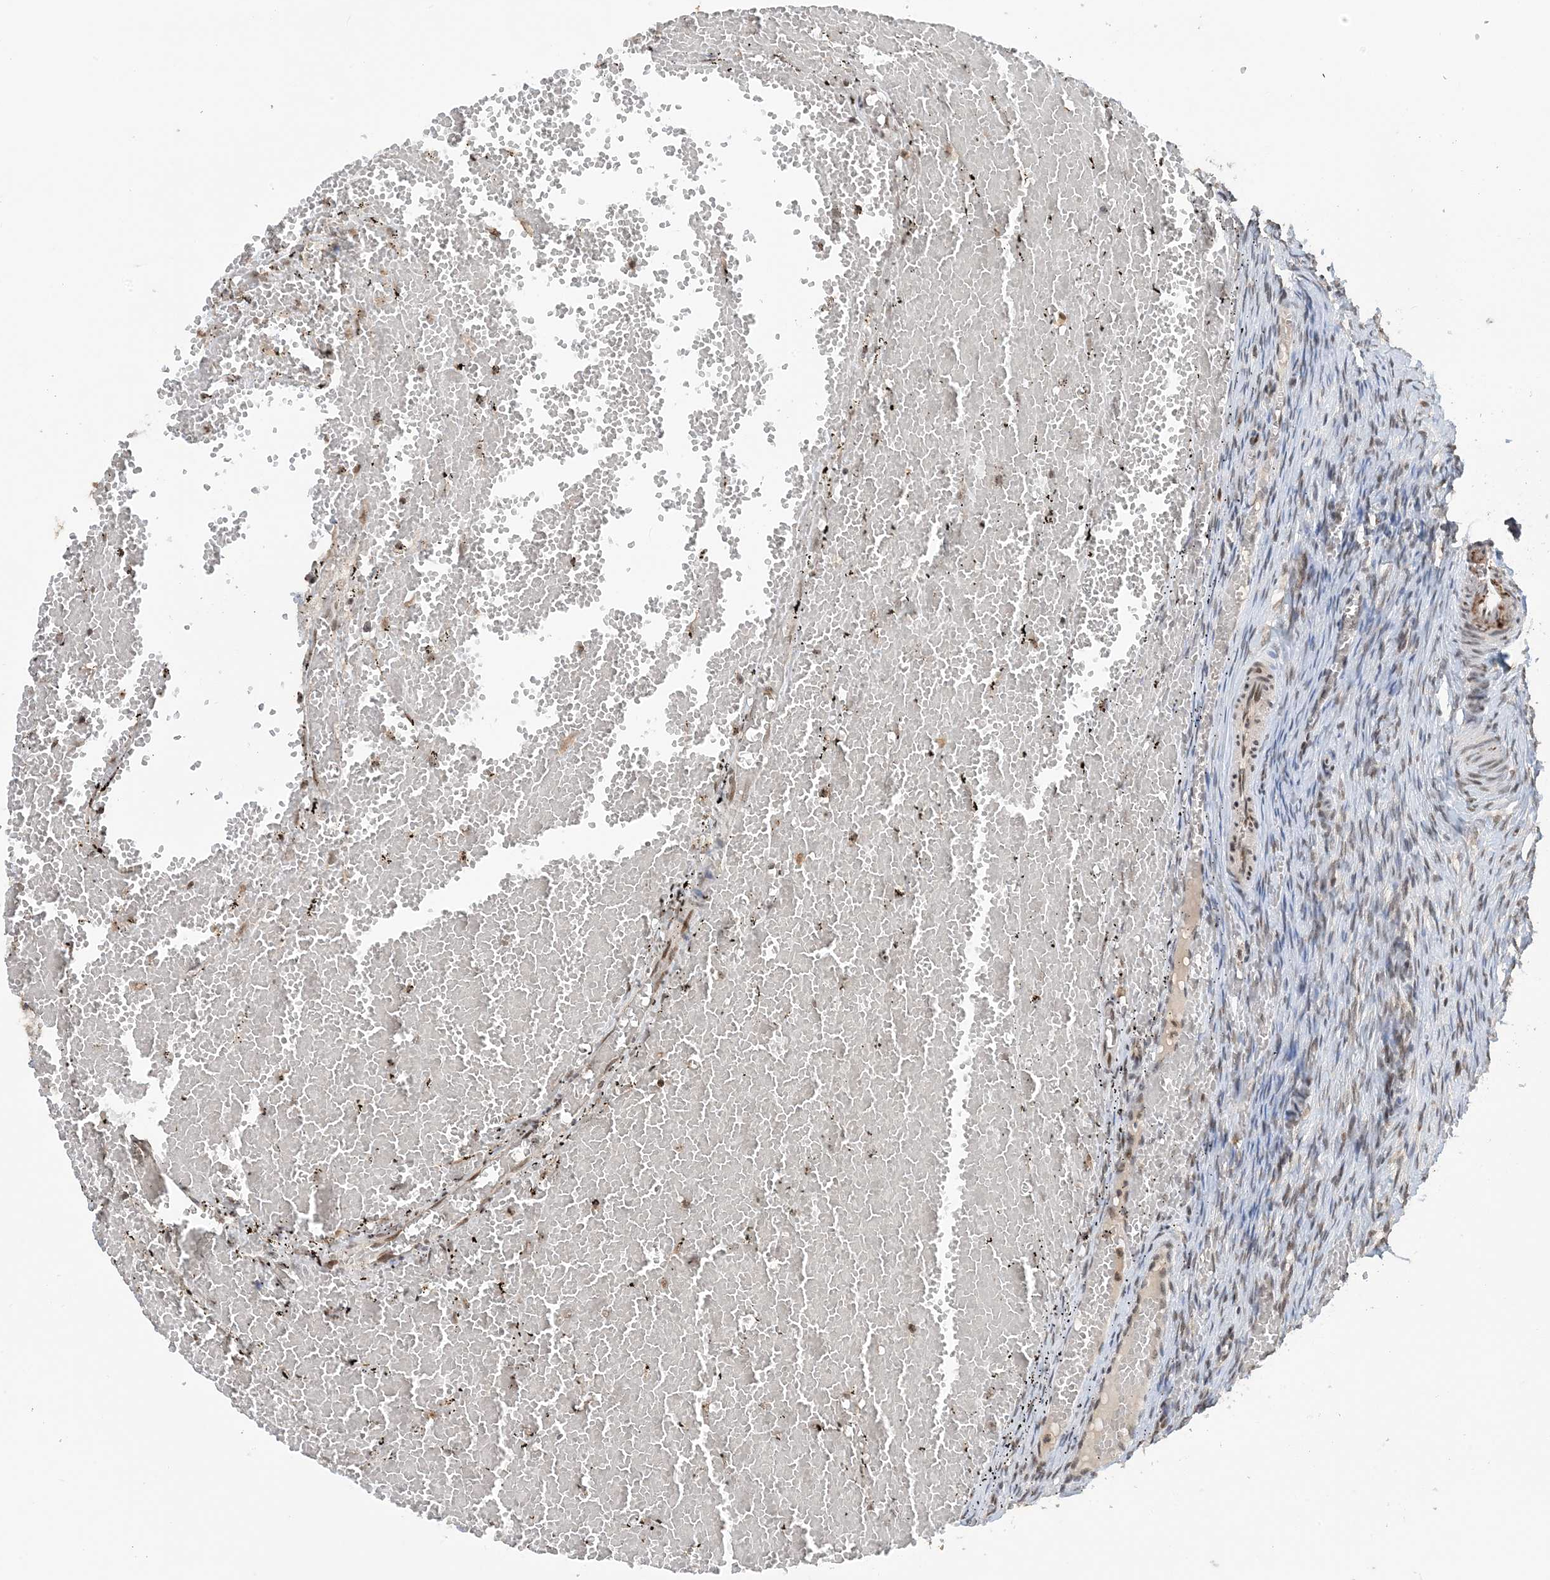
{"staining": {"intensity": "weak", "quantity": ">75%", "location": "cytoplasmic/membranous"}, "tissue": "ovary", "cell_type": "Follicle cells", "image_type": "normal", "snomed": [{"axis": "morphology", "description": "Adenocarcinoma, NOS"}, {"axis": "topography", "description": "Endometrium"}], "caption": "IHC histopathology image of normal ovary: human ovary stained using IHC reveals low levels of weak protein expression localized specifically in the cytoplasmic/membranous of follicle cells, appearing as a cytoplasmic/membranous brown color.", "gene": "ACYP2", "patient": {"sex": "female", "age": 32}}